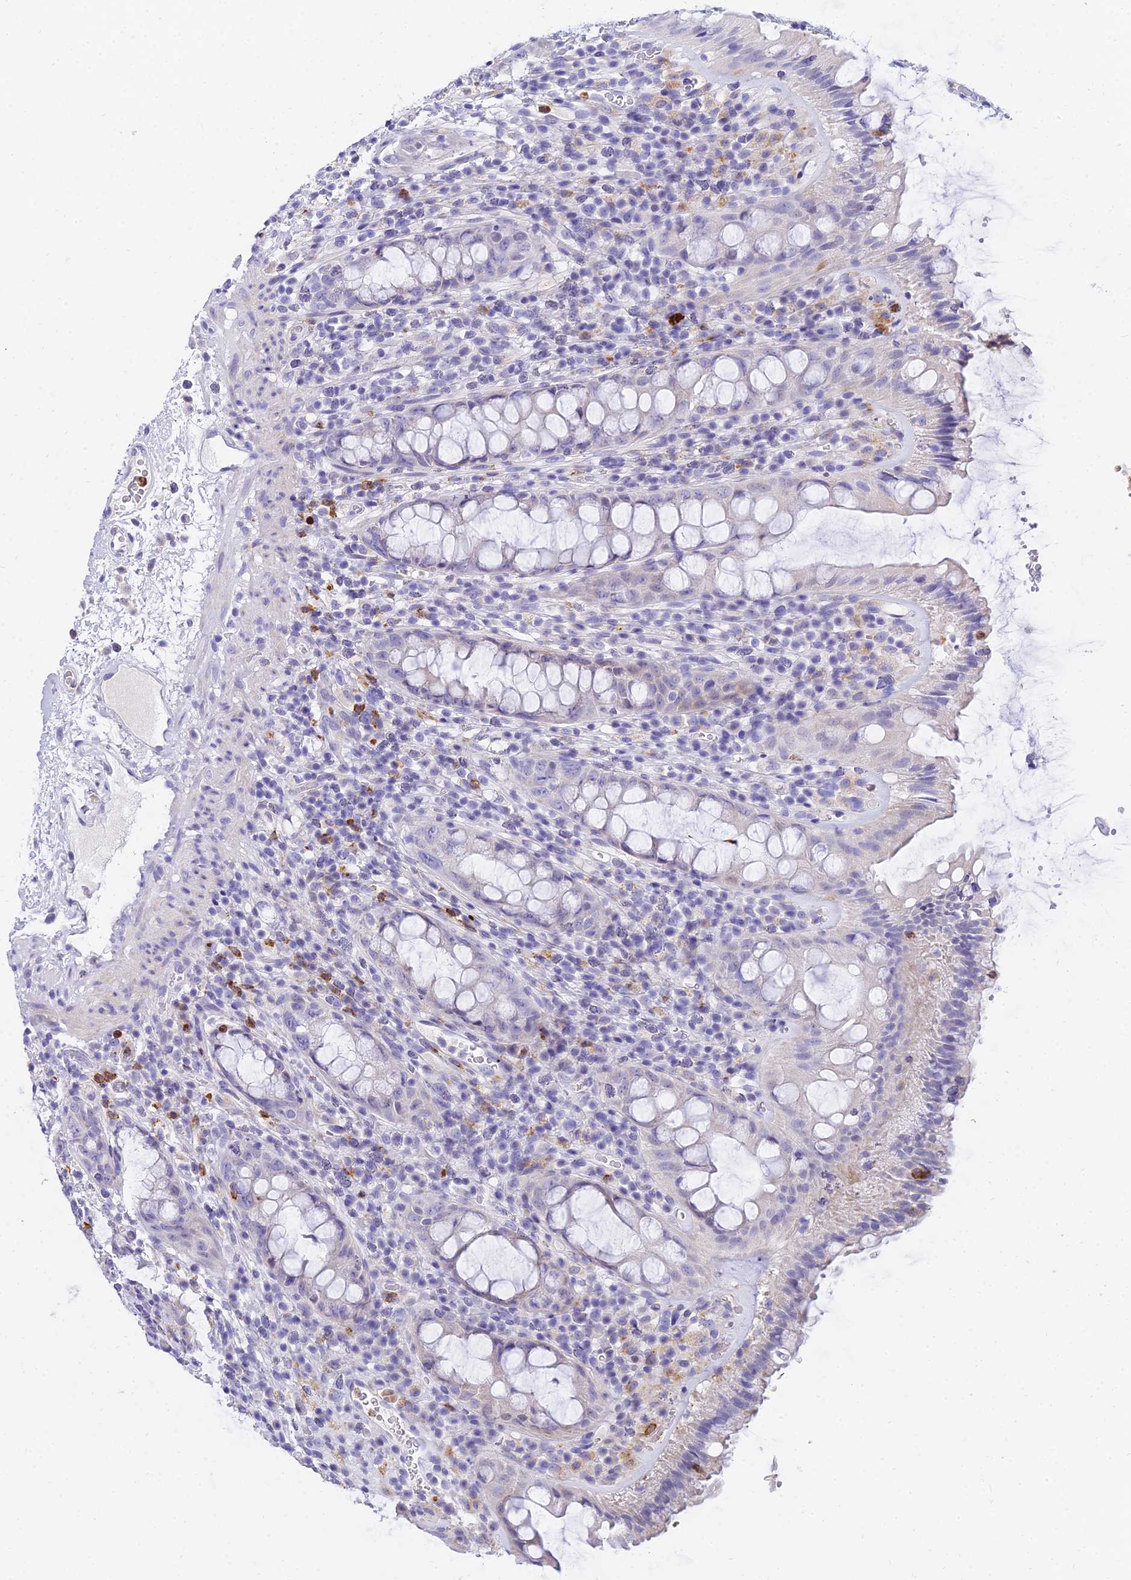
{"staining": {"intensity": "weak", "quantity": "<25%", "location": "cytoplasmic/membranous"}, "tissue": "rectum", "cell_type": "Glandular cells", "image_type": "normal", "snomed": [{"axis": "morphology", "description": "Normal tissue, NOS"}, {"axis": "topography", "description": "Rectum"}], "caption": "Histopathology image shows no significant protein expression in glandular cells of unremarkable rectum. (DAB immunohistochemistry (IHC), high magnification).", "gene": "VWC2L", "patient": {"sex": "female", "age": 57}}